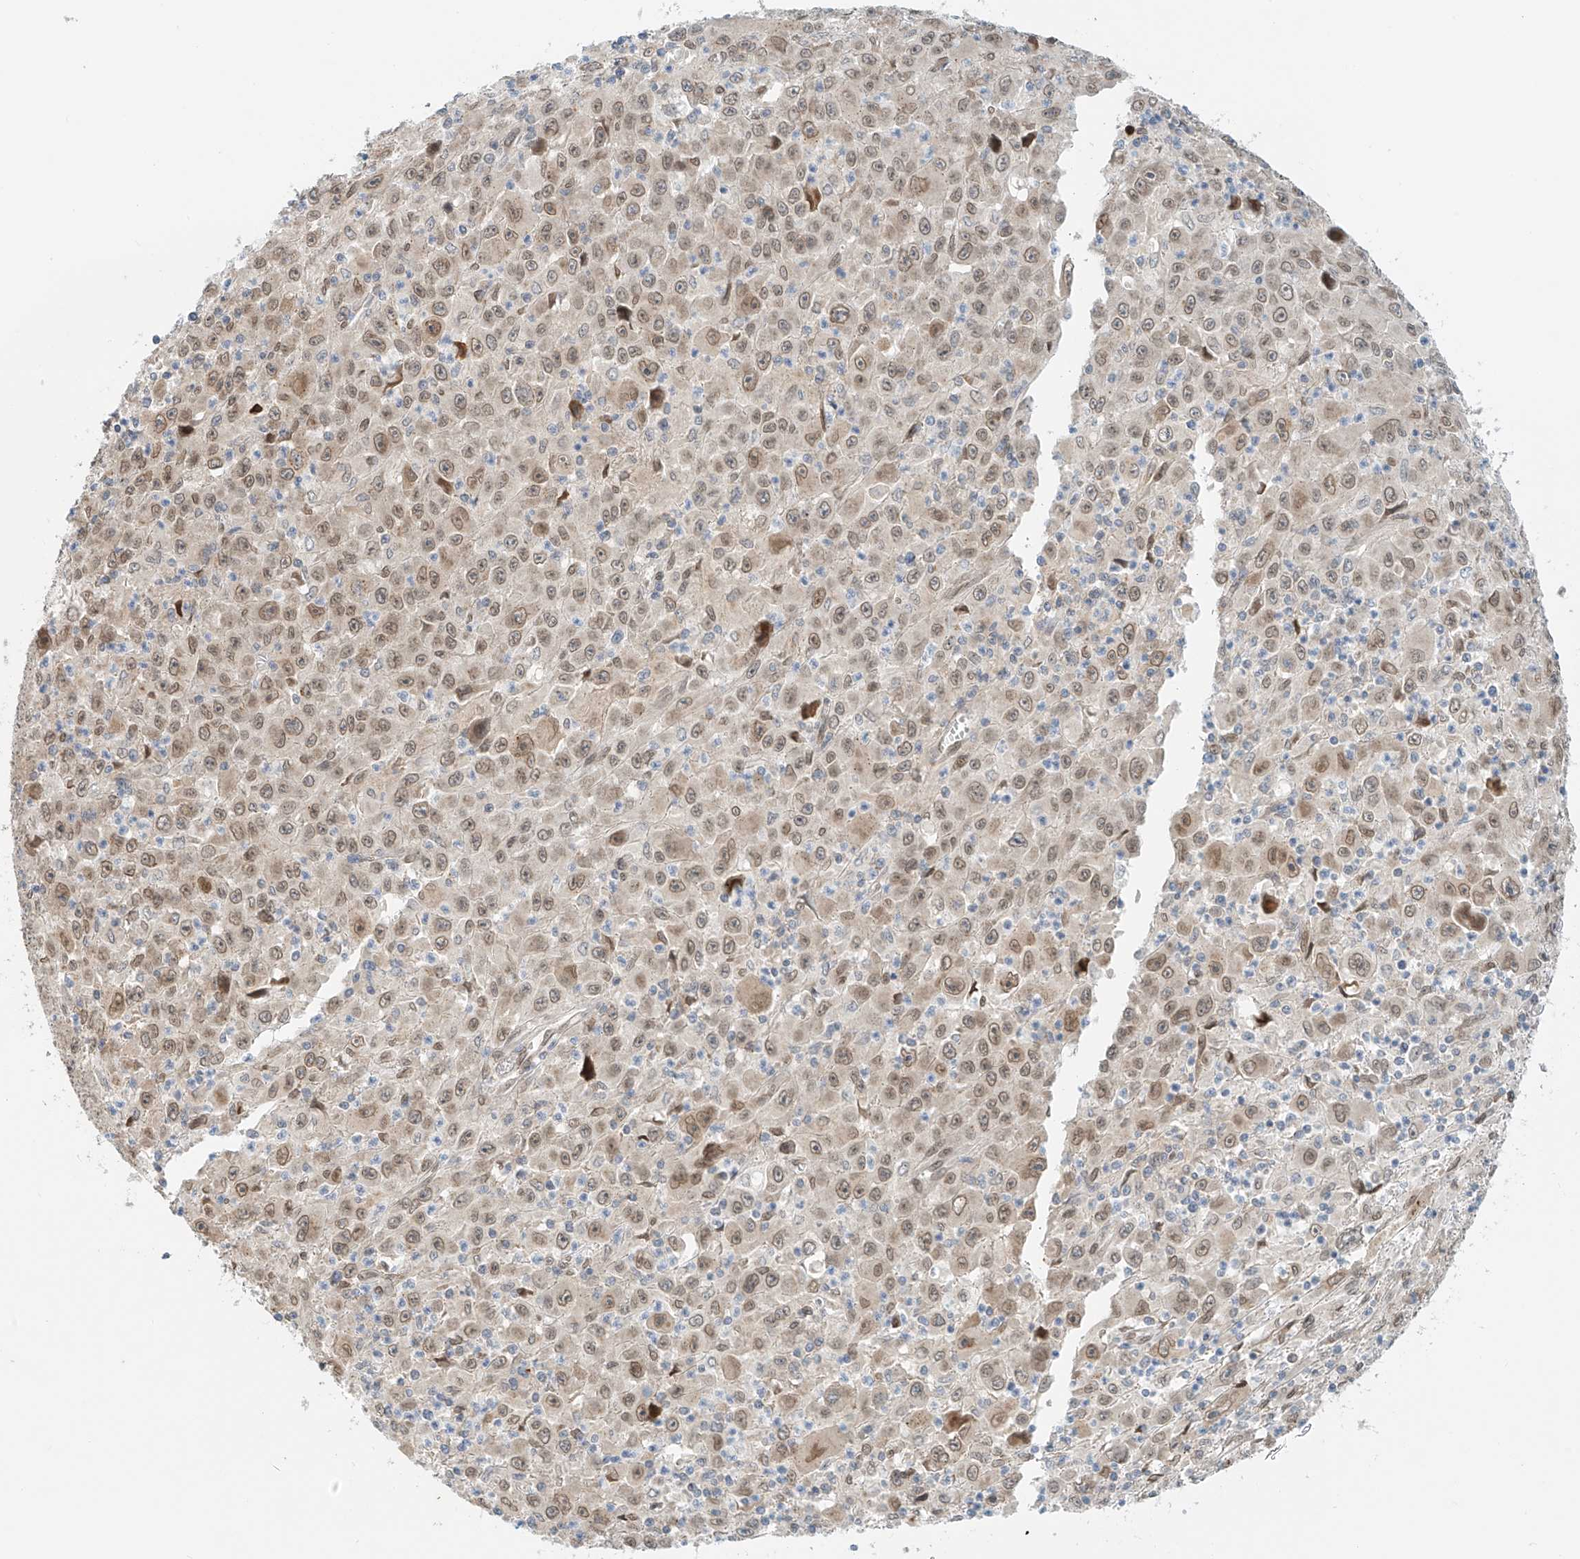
{"staining": {"intensity": "moderate", "quantity": "25%-75%", "location": "cytoplasmic/membranous,nuclear"}, "tissue": "melanoma", "cell_type": "Tumor cells", "image_type": "cancer", "snomed": [{"axis": "morphology", "description": "Malignant melanoma, Metastatic site"}, {"axis": "topography", "description": "Skin"}], "caption": "Tumor cells exhibit medium levels of moderate cytoplasmic/membranous and nuclear expression in about 25%-75% of cells in human malignant melanoma (metastatic site).", "gene": "STARD9", "patient": {"sex": "female", "age": 56}}